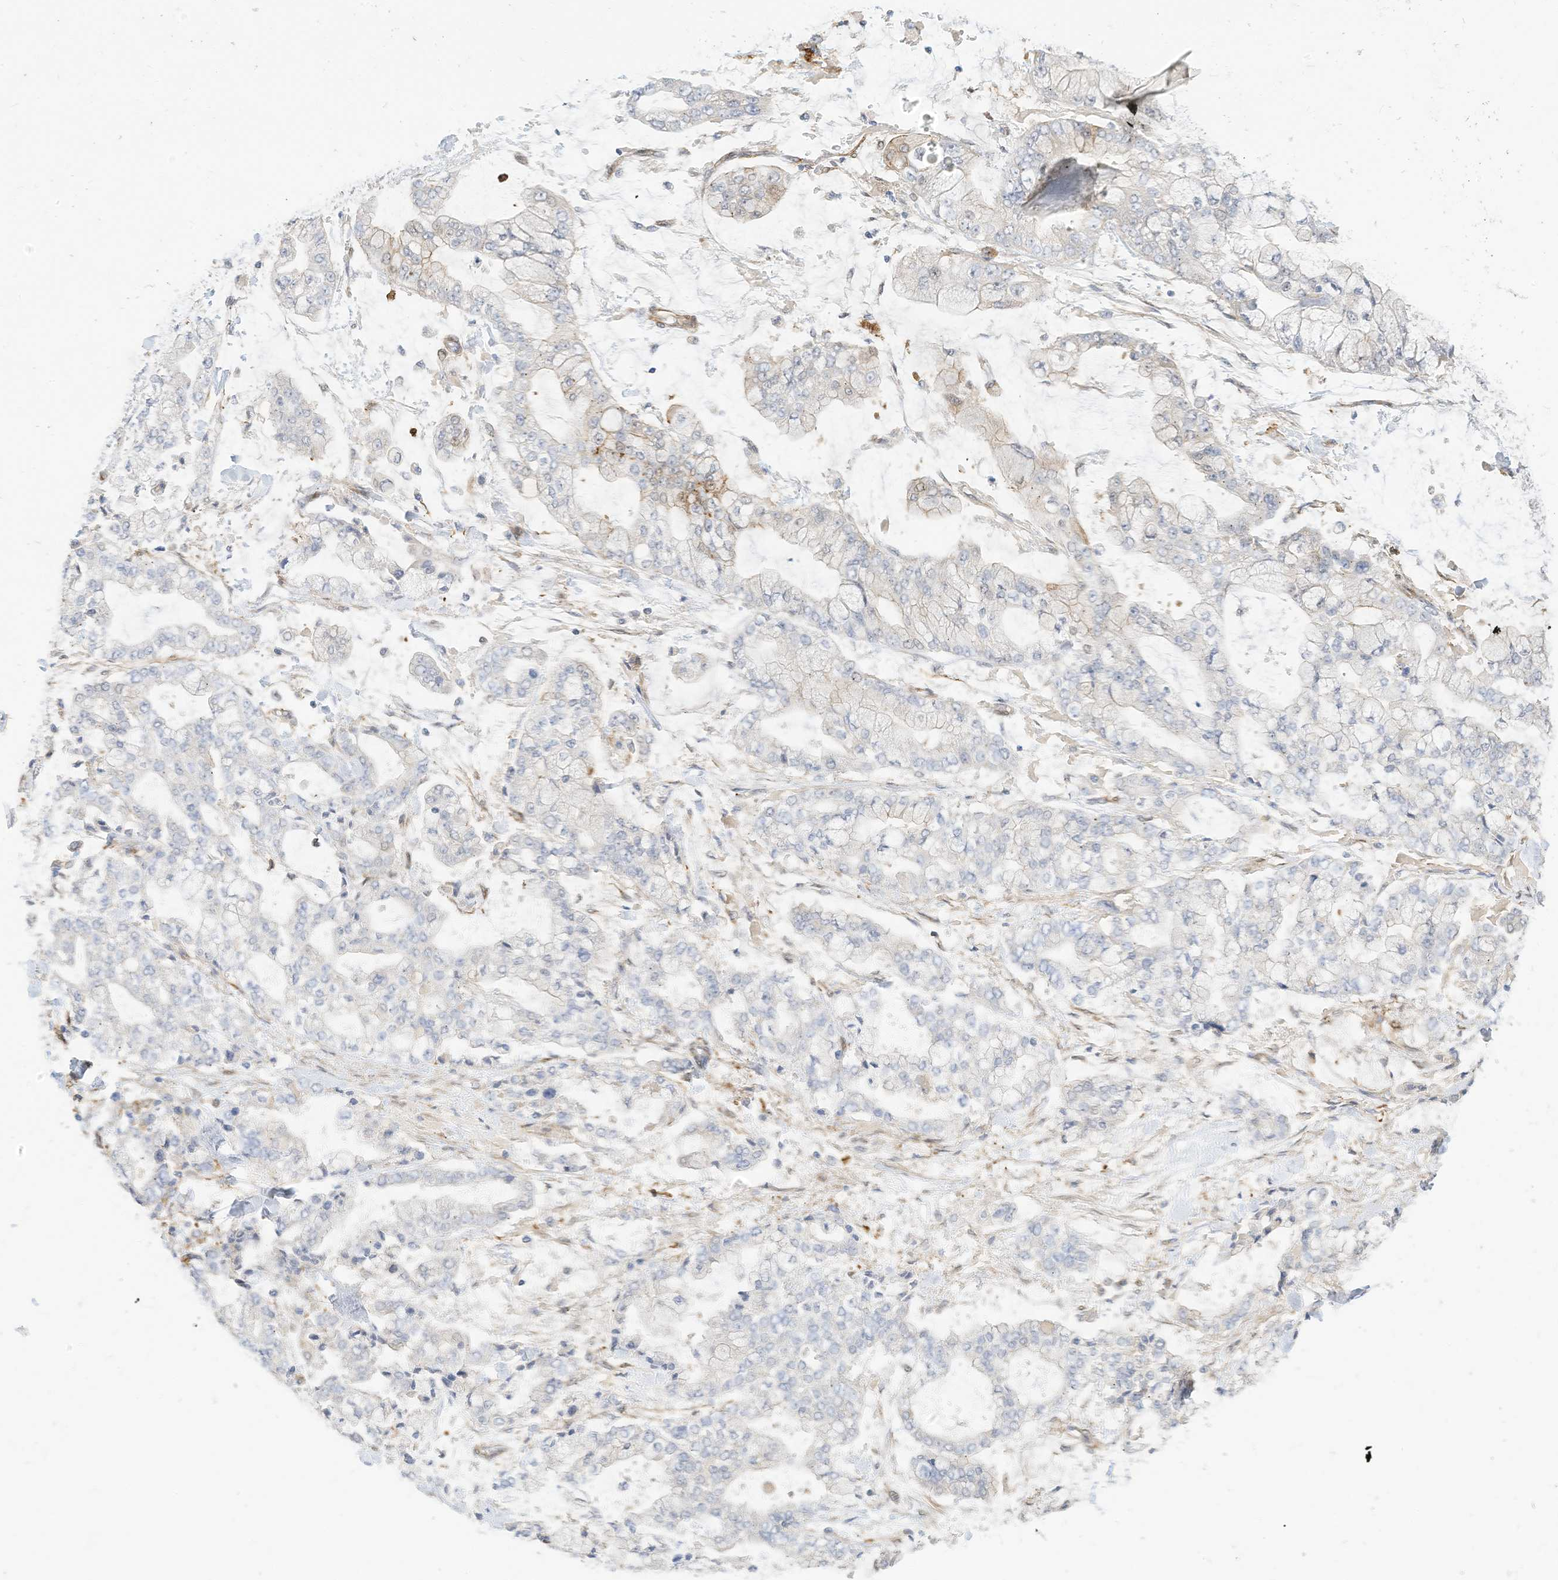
{"staining": {"intensity": "negative", "quantity": "none", "location": "none"}, "tissue": "stomach cancer", "cell_type": "Tumor cells", "image_type": "cancer", "snomed": [{"axis": "morphology", "description": "Normal tissue, NOS"}, {"axis": "morphology", "description": "Adenocarcinoma, NOS"}, {"axis": "topography", "description": "Stomach, upper"}, {"axis": "topography", "description": "Stomach"}], "caption": "Stomach adenocarcinoma stained for a protein using immunohistochemistry reveals no staining tumor cells.", "gene": "ATP13A1", "patient": {"sex": "male", "age": 76}}